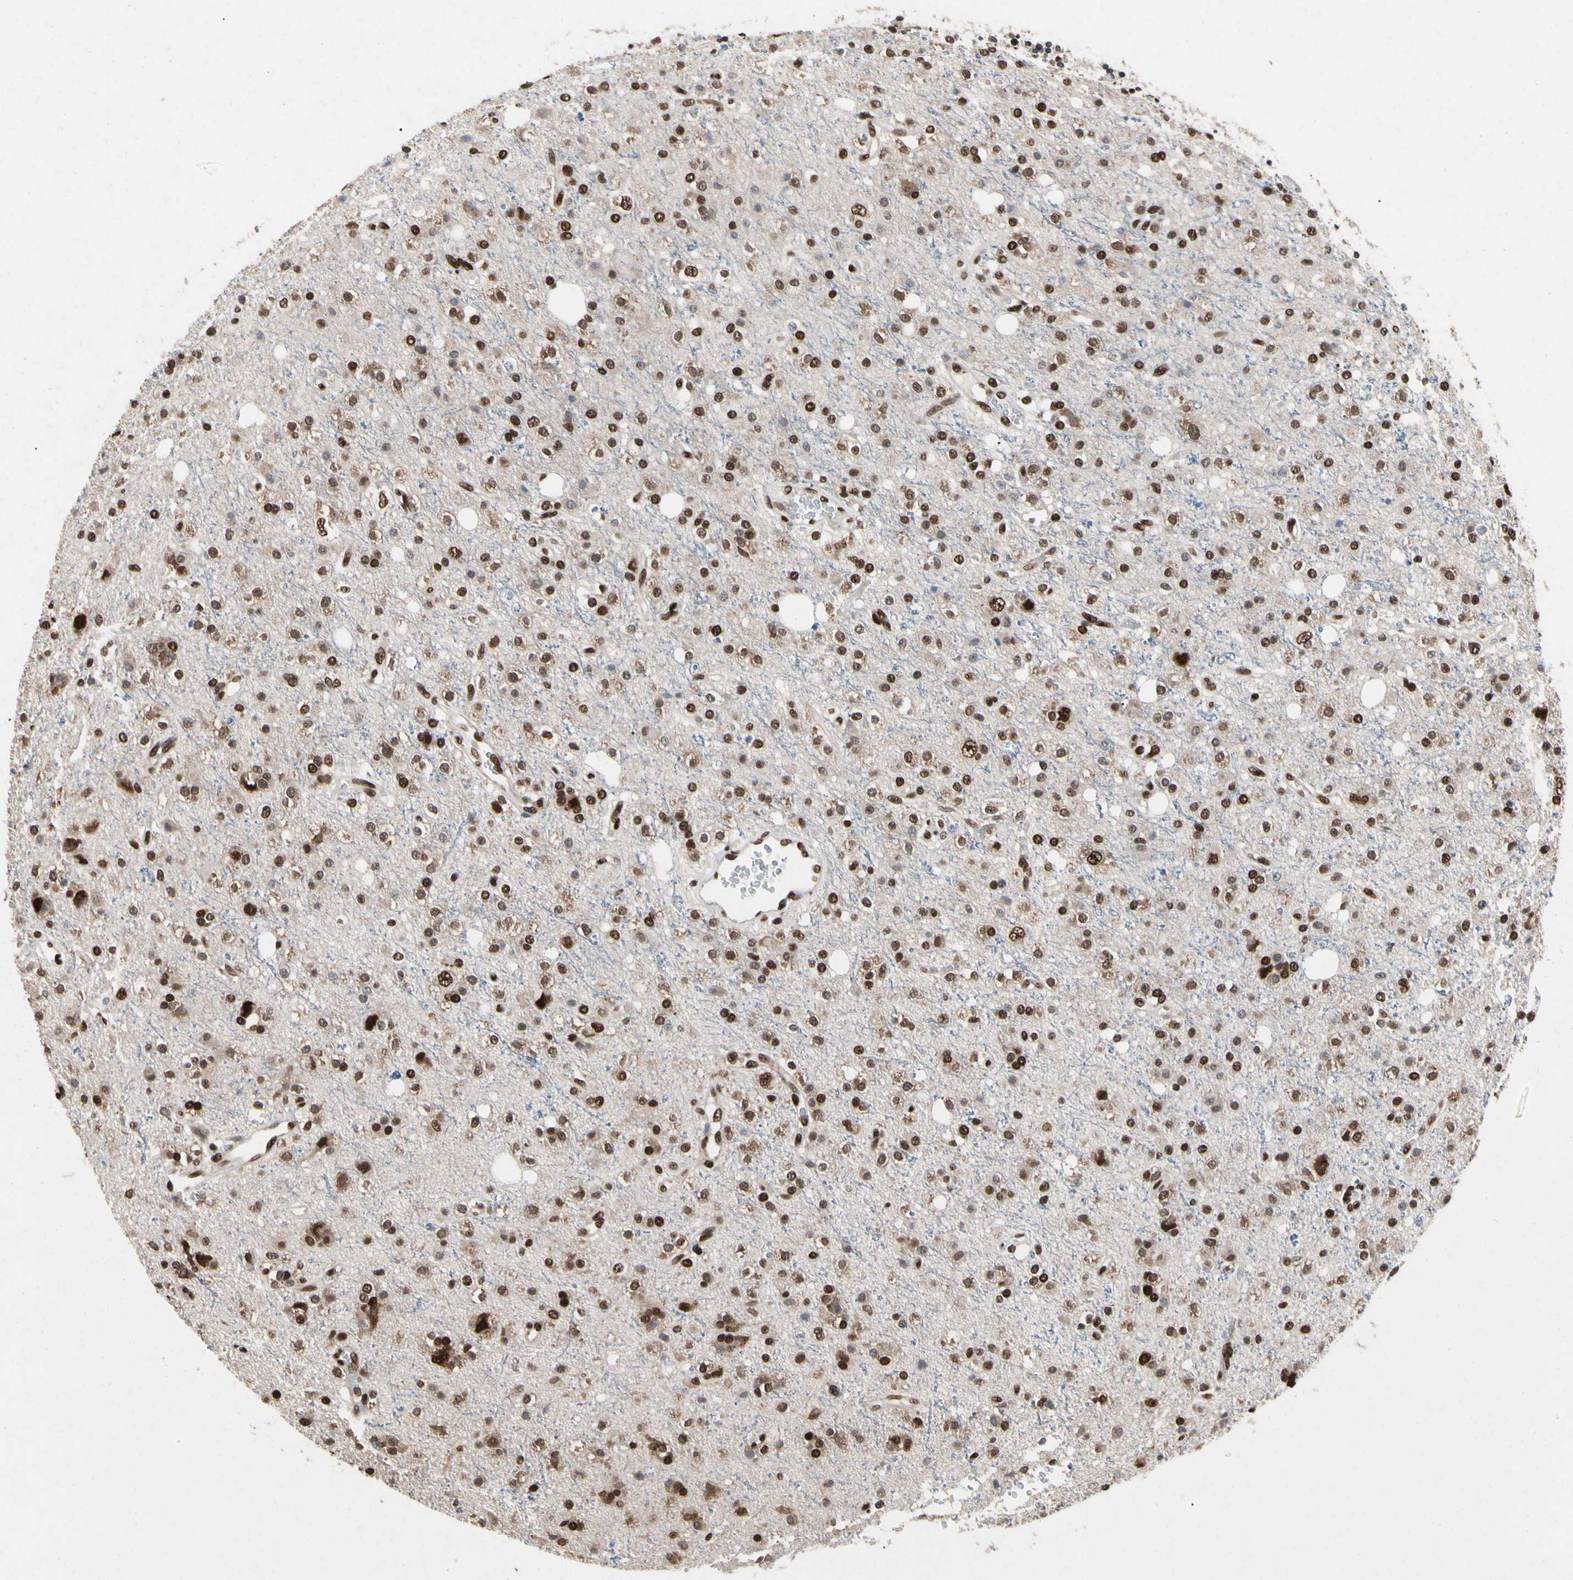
{"staining": {"intensity": "strong", "quantity": ">75%", "location": "nuclear"}, "tissue": "glioma", "cell_type": "Tumor cells", "image_type": "cancer", "snomed": [{"axis": "morphology", "description": "Glioma, malignant, High grade"}, {"axis": "topography", "description": "Brain"}], "caption": "This image demonstrates malignant glioma (high-grade) stained with immunohistochemistry to label a protein in brown. The nuclear of tumor cells show strong positivity for the protein. Nuclei are counter-stained blue.", "gene": "FAM98B", "patient": {"sex": "male", "age": 47}}